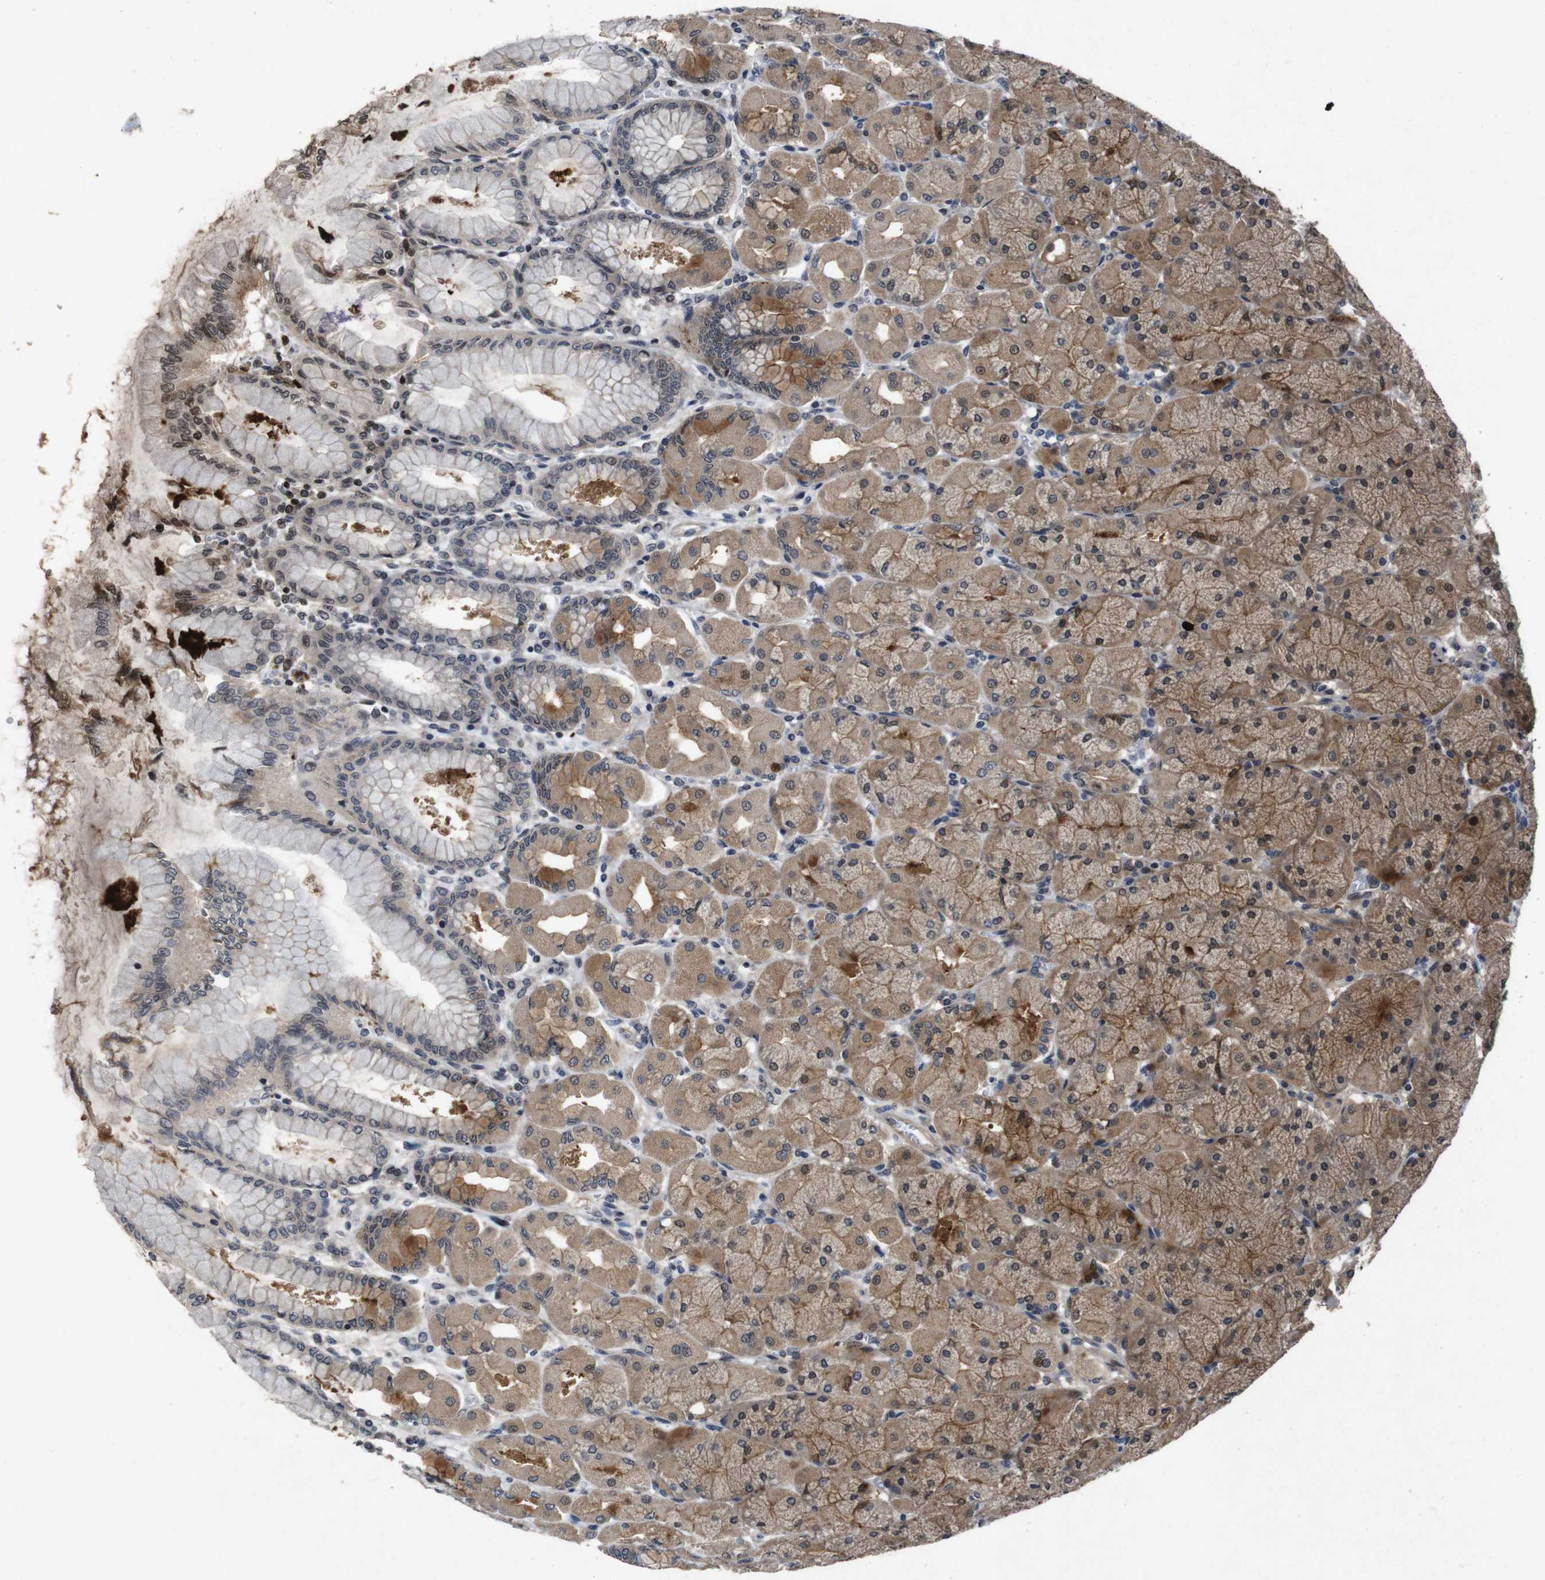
{"staining": {"intensity": "moderate", "quantity": ">75%", "location": "cytoplasmic/membranous,nuclear"}, "tissue": "stomach", "cell_type": "Glandular cells", "image_type": "normal", "snomed": [{"axis": "morphology", "description": "Normal tissue, NOS"}, {"axis": "topography", "description": "Stomach, upper"}], "caption": "This photomicrograph shows immunohistochemistry staining of normal stomach, with medium moderate cytoplasmic/membranous,nuclear expression in approximately >75% of glandular cells.", "gene": "AKT3", "patient": {"sex": "female", "age": 56}}